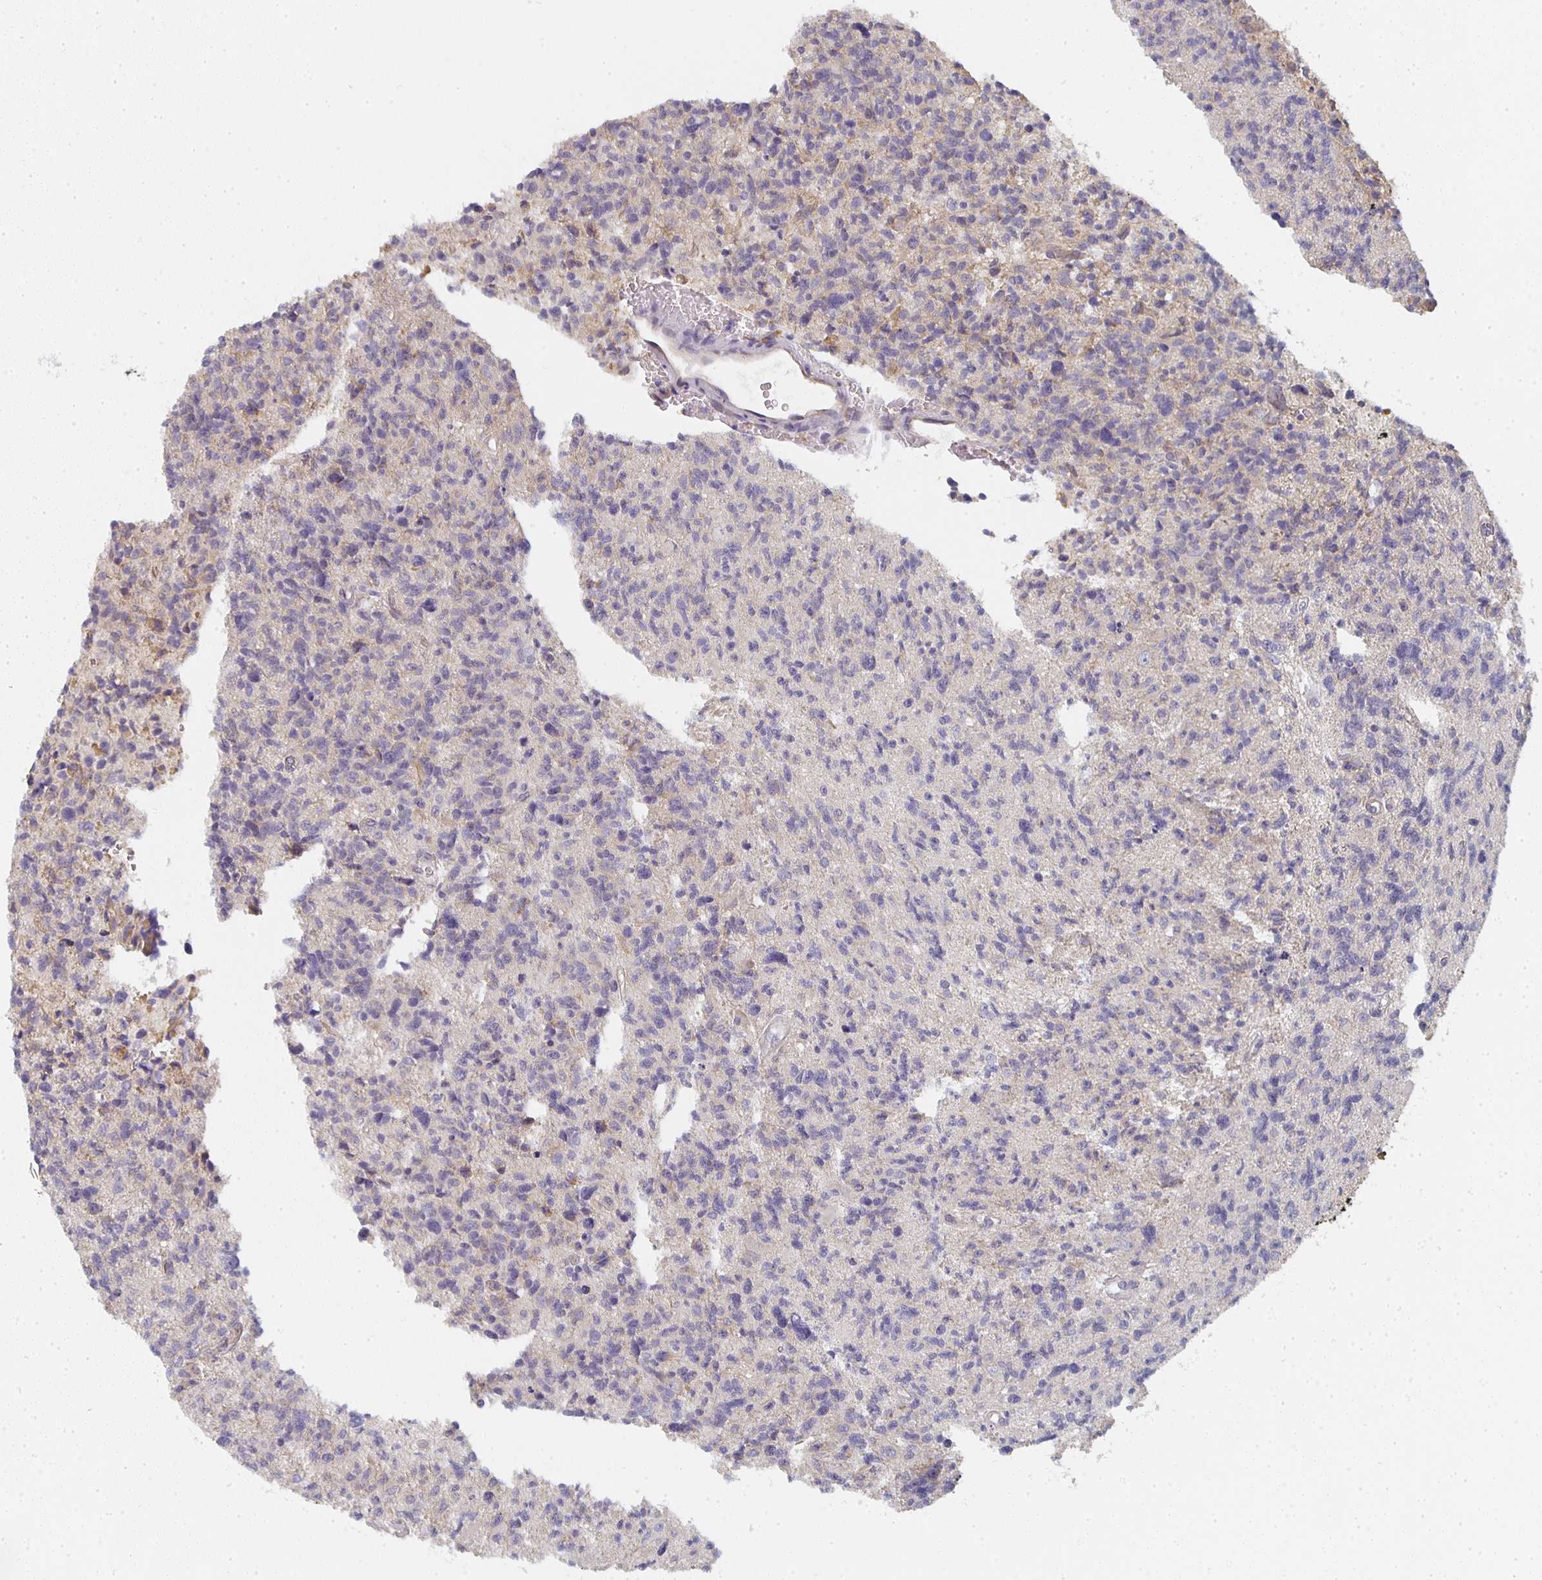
{"staining": {"intensity": "negative", "quantity": "none", "location": "none"}, "tissue": "glioma", "cell_type": "Tumor cells", "image_type": "cancer", "snomed": [{"axis": "morphology", "description": "Glioma, malignant, High grade"}, {"axis": "topography", "description": "Brain"}], "caption": "Immunohistochemical staining of human glioma reveals no significant expression in tumor cells.", "gene": "CTHRC1", "patient": {"sex": "male", "age": 29}}